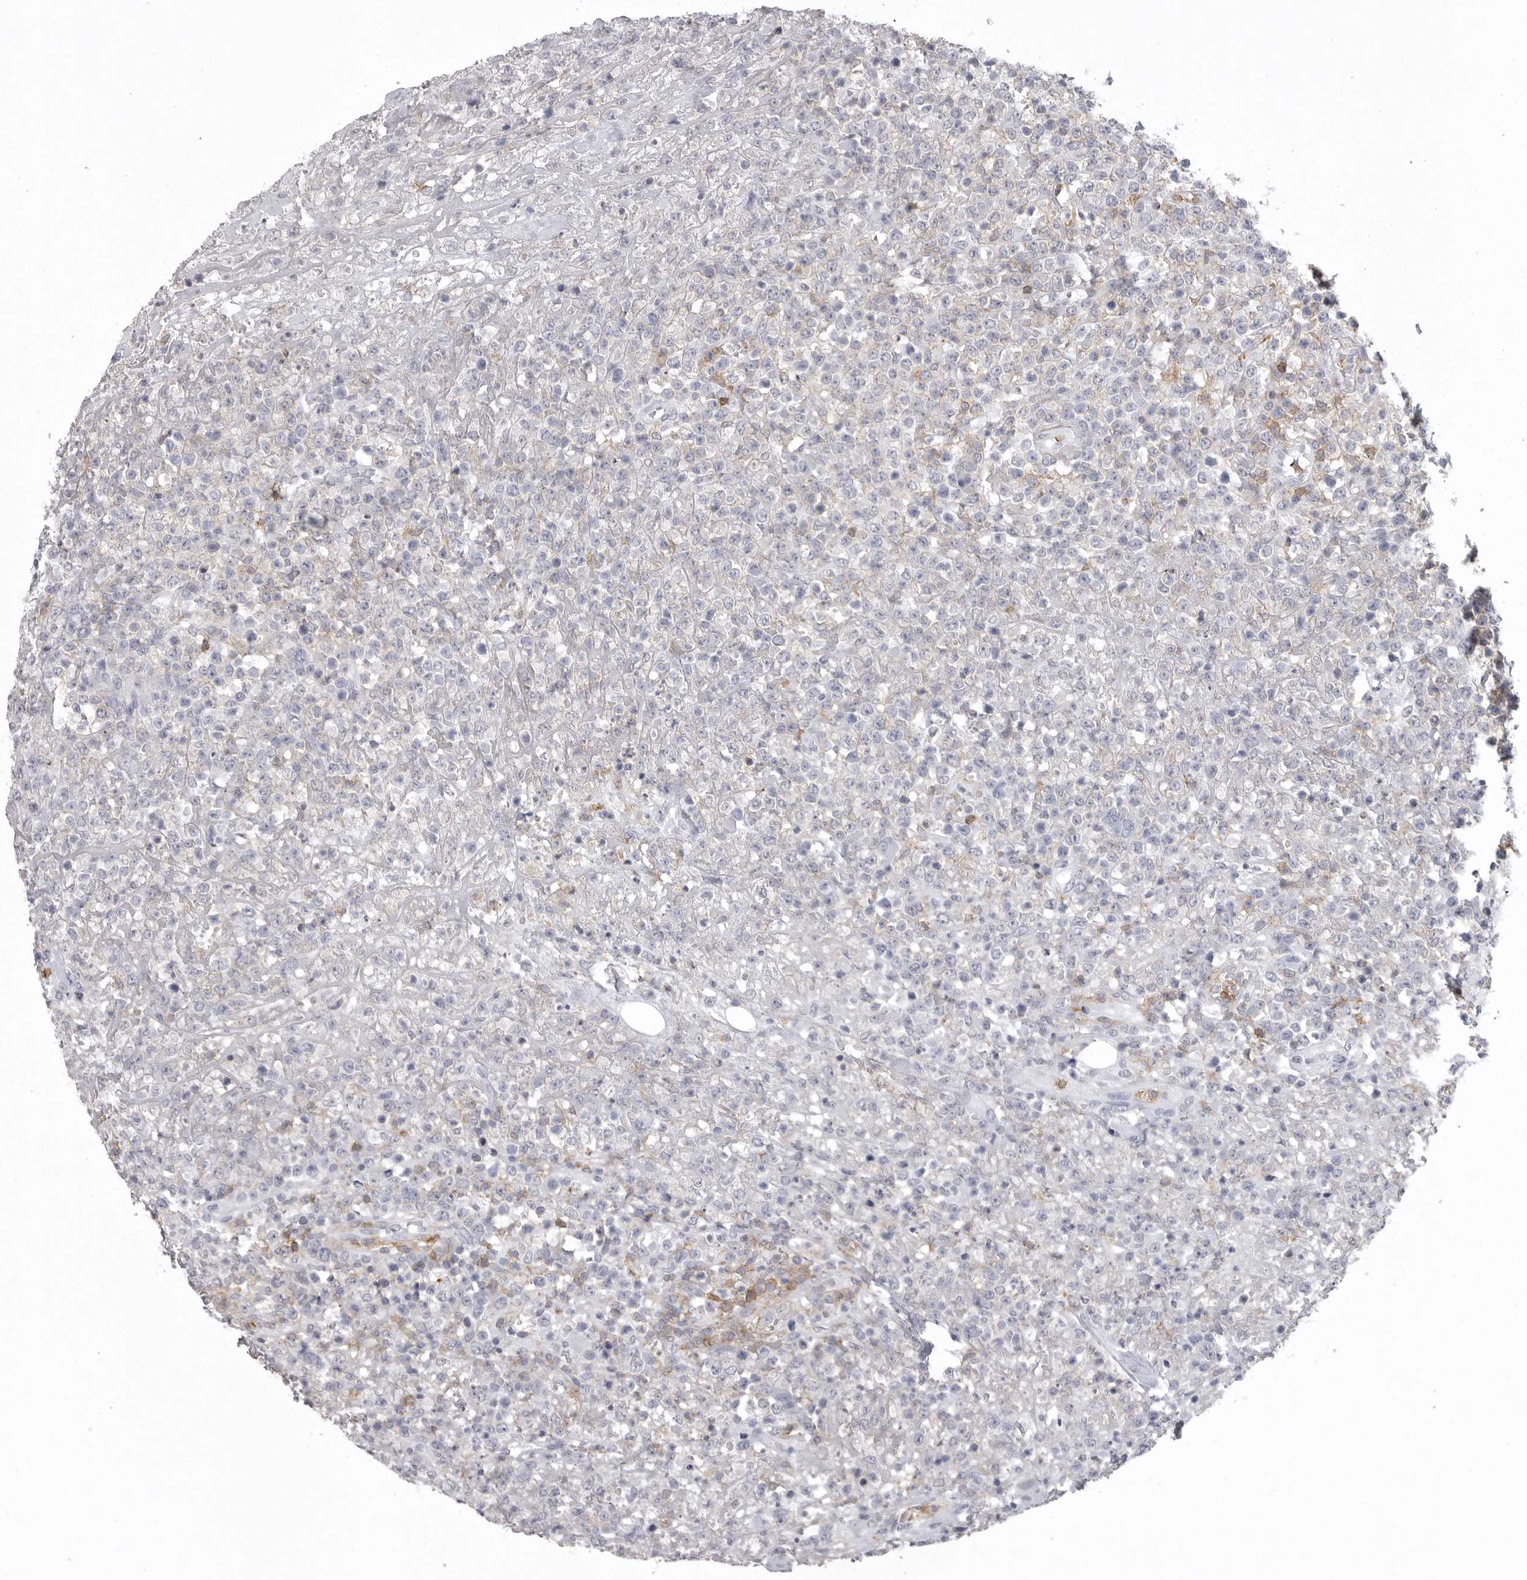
{"staining": {"intensity": "negative", "quantity": "none", "location": "none"}, "tissue": "lymphoma", "cell_type": "Tumor cells", "image_type": "cancer", "snomed": [{"axis": "morphology", "description": "Malignant lymphoma, non-Hodgkin's type, High grade"}, {"axis": "topography", "description": "Colon"}], "caption": "This is a histopathology image of IHC staining of malignant lymphoma, non-Hodgkin's type (high-grade), which shows no expression in tumor cells.", "gene": "ITGAL", "patient": {"sex": "female", "age": 53}}